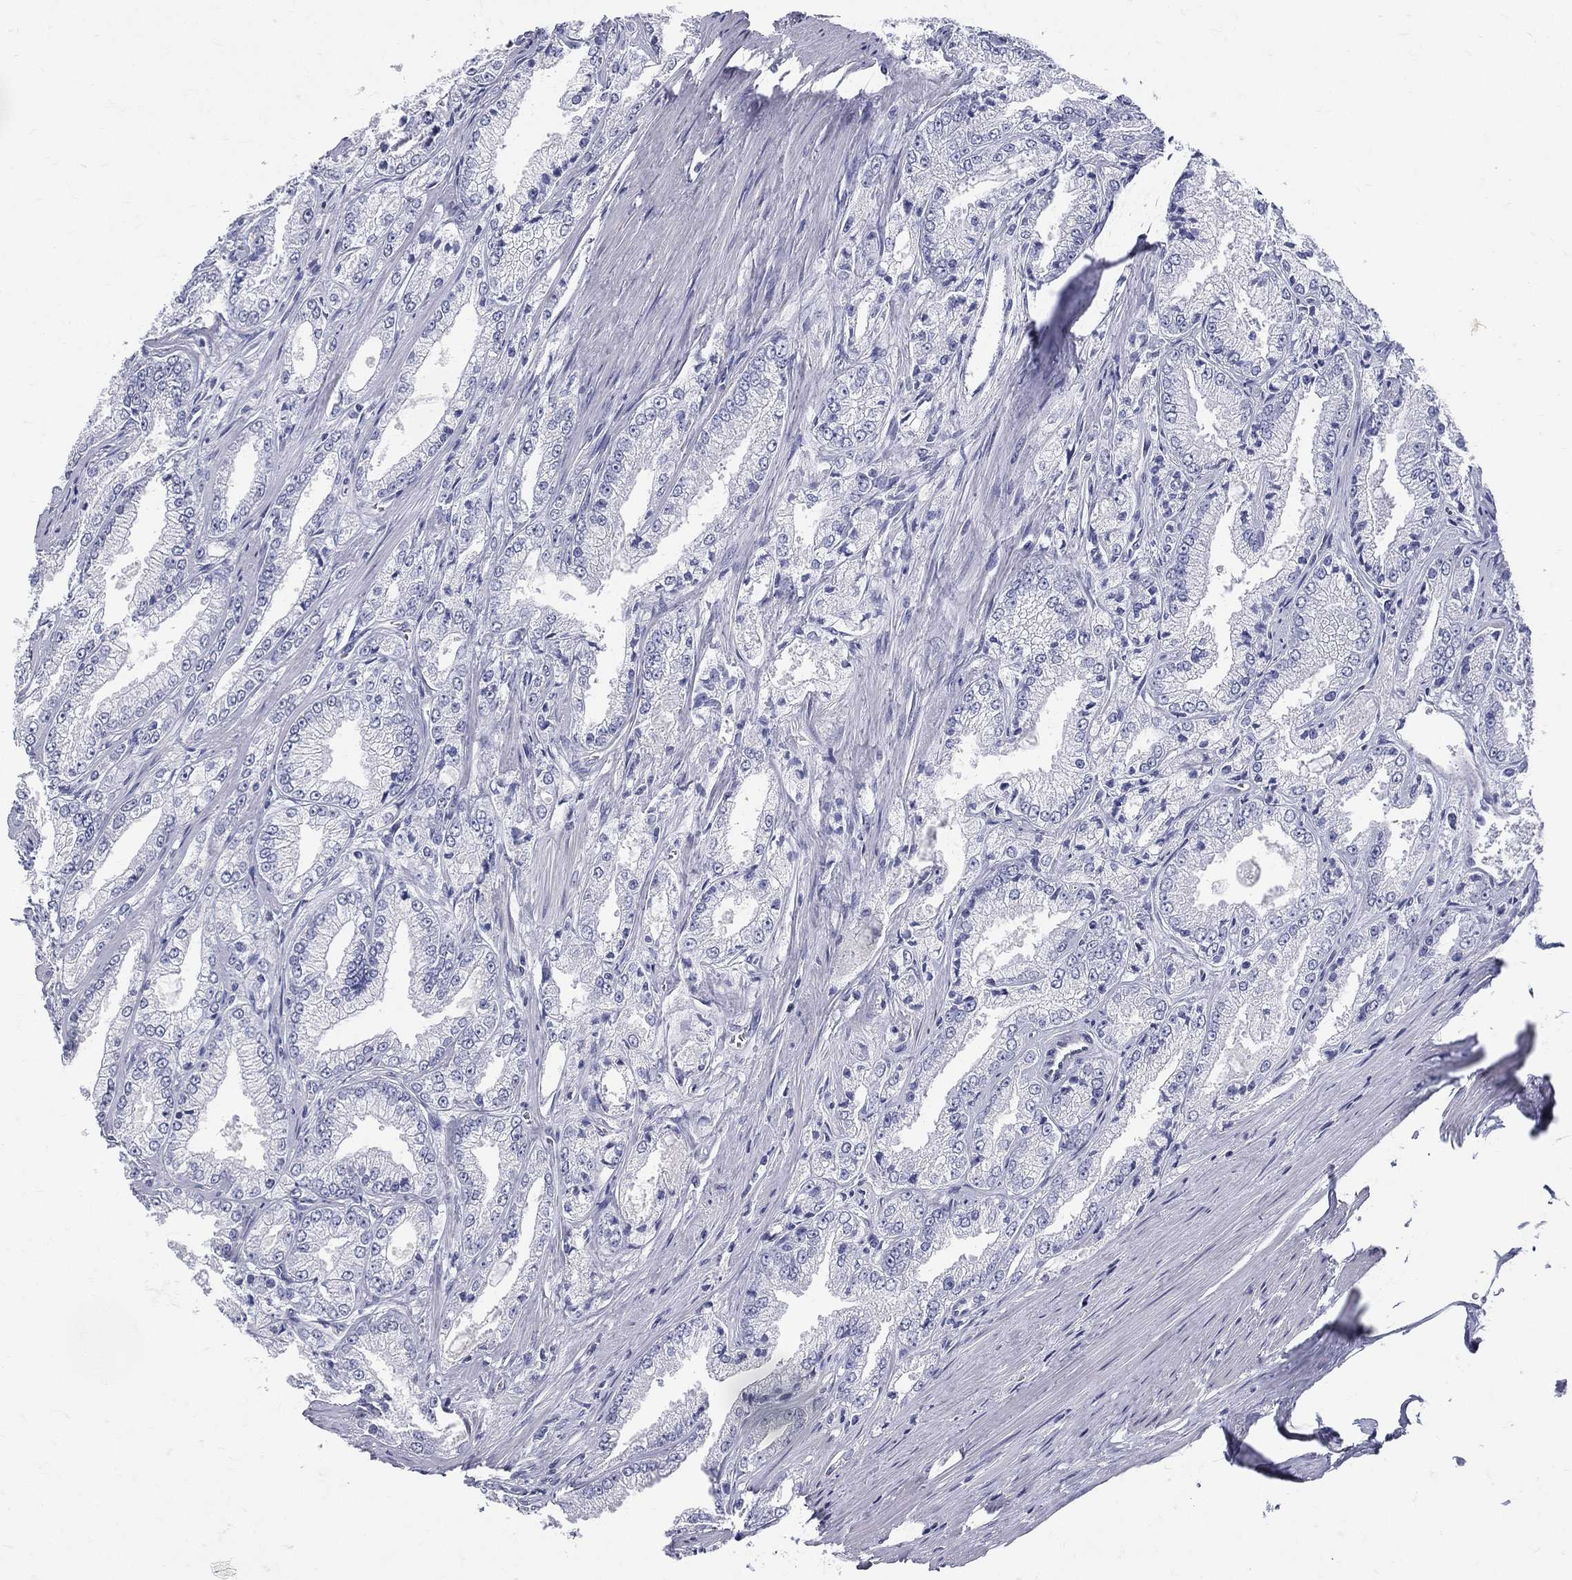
{"staining": {"intensity": "negative", "quantity": "none", "location": "none"}, "tissue": "prostate cancer", "cell_type": "Tumor cells", "image_type": "cancer", "snomed": [{"axis": "morphology", "description": "Adenocarcinoma, NOS"}, {"axis": "morphology", "description": "Adenocarcinoma, High grade"}, {"axis": "topography", "description": "Prostate"}], "caption": "Prostate adenocarcinoma was stained to show a protein in brown. There is no significant expression in tumor cells. (Brightfield microscopy of DAB immunohistochemistry at high magnification).", "gene": "ETNPPL", "patient": {"sex": "male", "age": 70}}